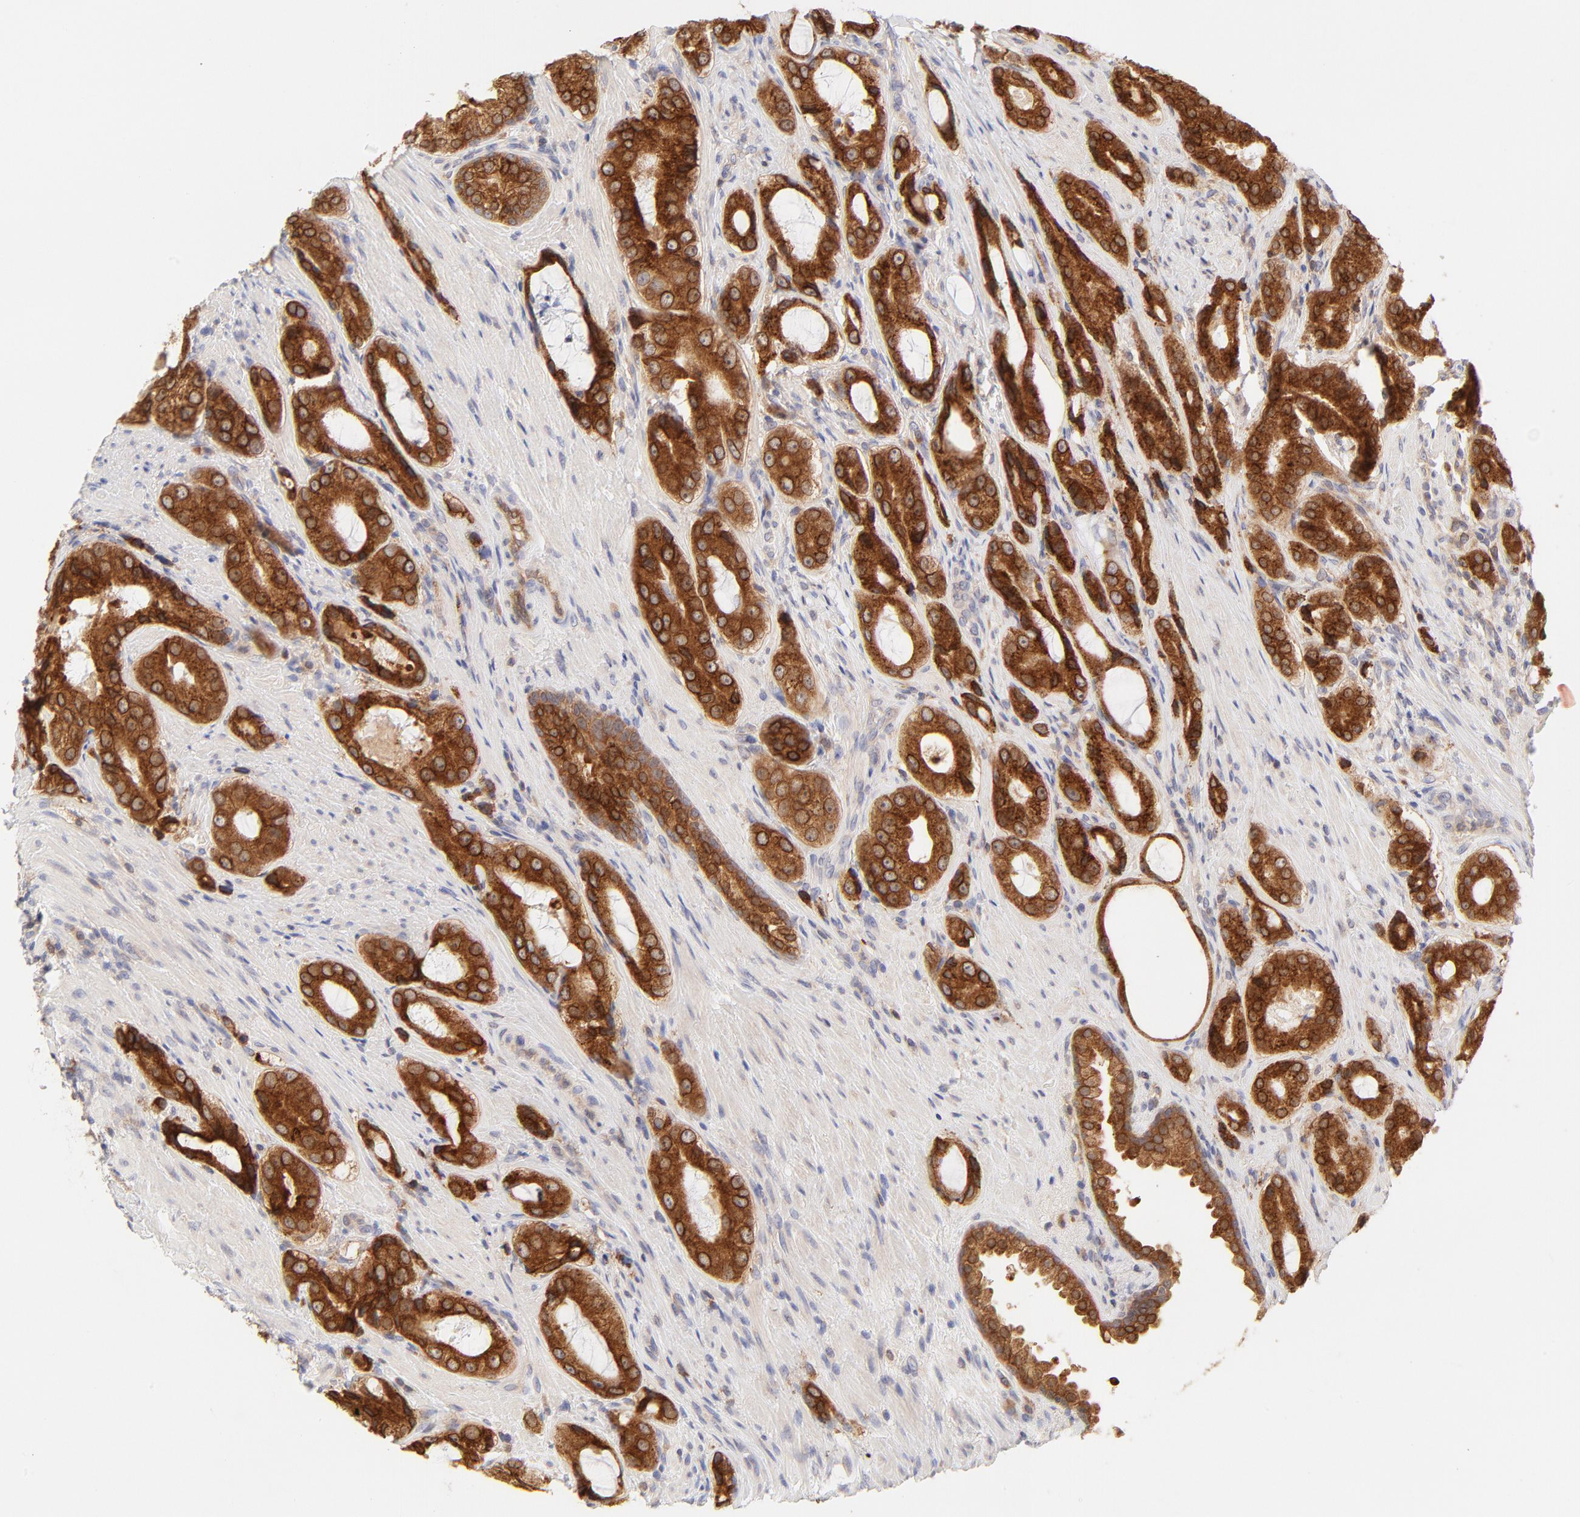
{"staining": {"intensity": "strong", "quantity": ">75%", "location": "cytoplasmic/membranous"}, "tissue": "prostate cancer", "cell_type": "Tumor cells", "image_type": "cancer", "snomed": [{"axis": "morphology", "description": "Adenocarcinoma, High grade"}, {"axis": "topography", "description": "Prostate"}], "caption": "High-grade adenocarcinoma (prostate) stained with IHC shows strong cytoplasmic/membranous staining in about >75% of tumor cells. (Brightfield microscopy of DAB IHC at high magnification).", "gene": "RPS6KA1", "patient": {"sex": "male", "age": 72}}